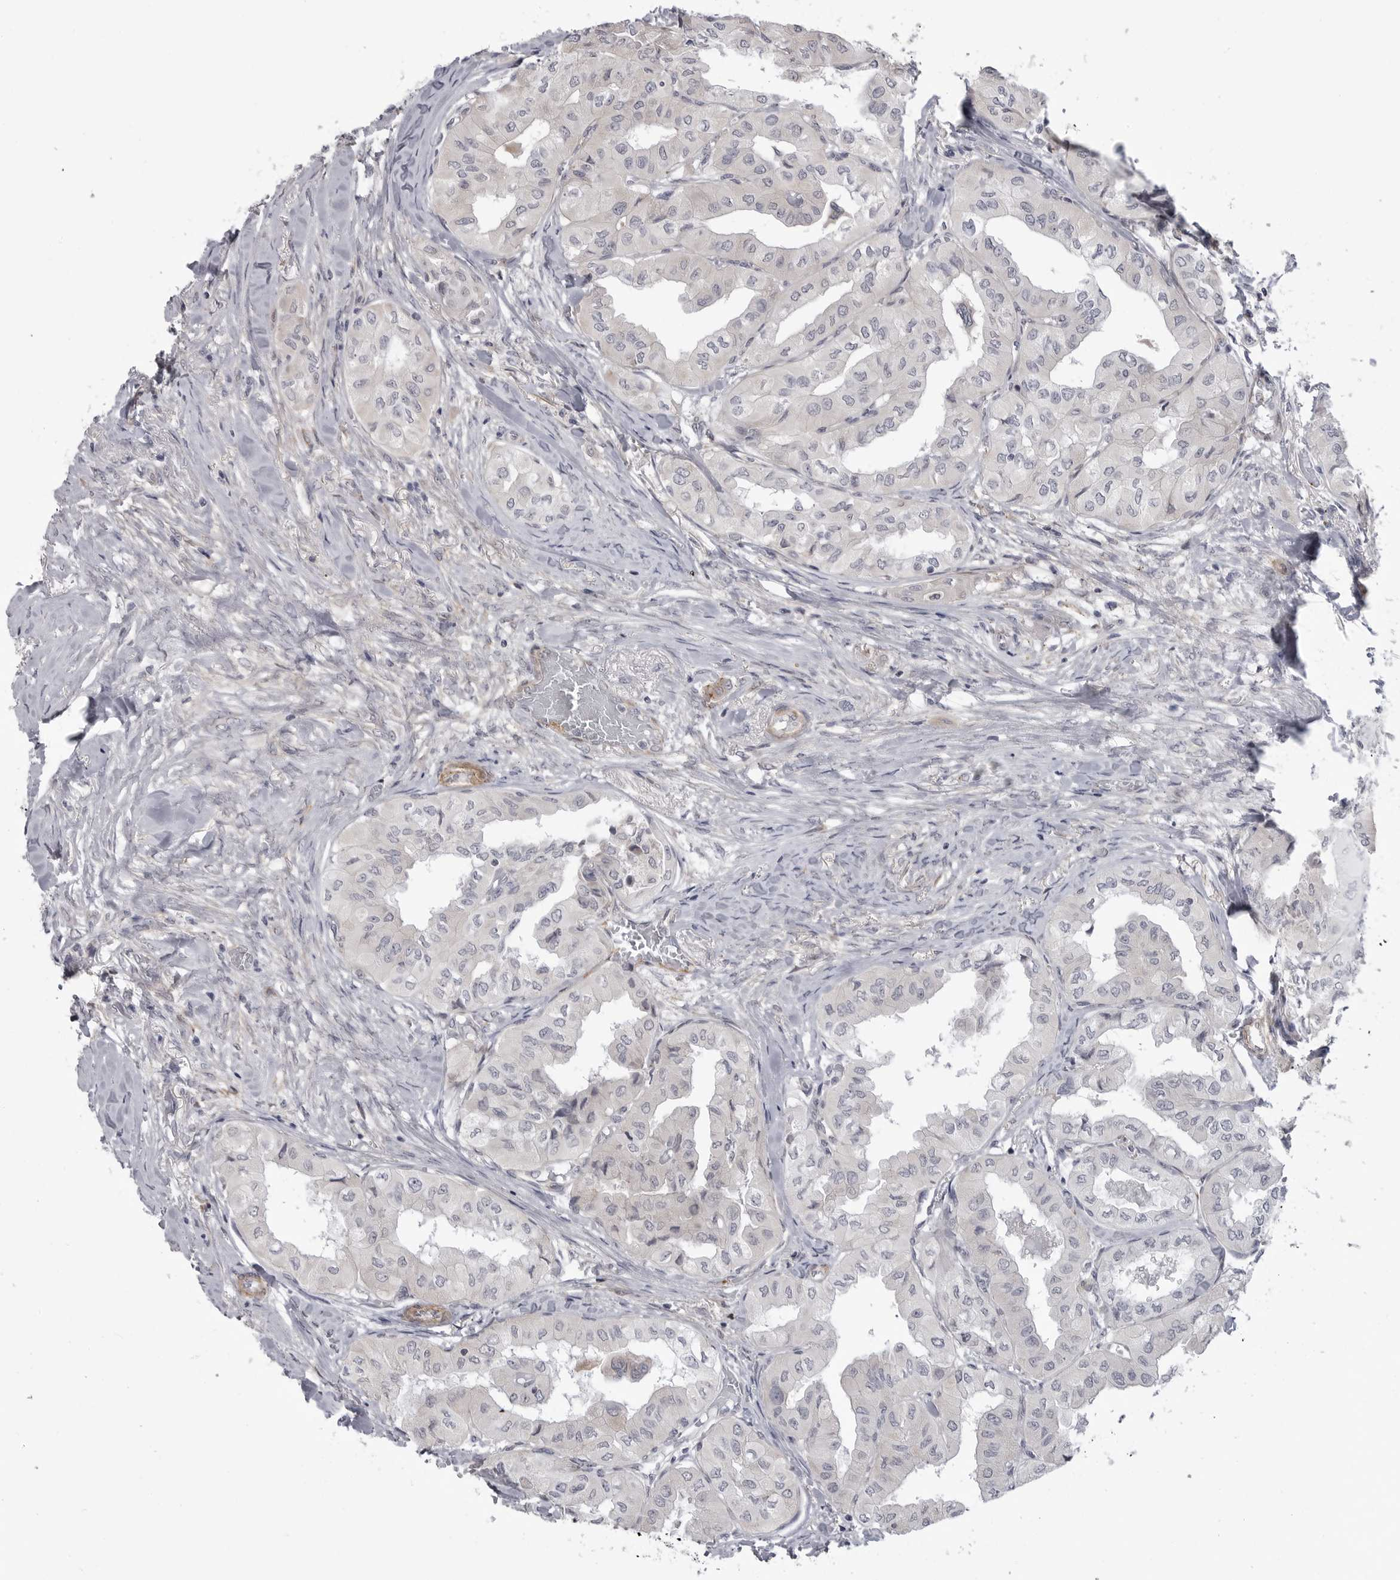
{"staining": {"intensity": "negative", "quantity": "none", "location": "none"}, "tissue": "thyroid cancer", "cell_type": "Tumor cells", "image_type": "cancer", "snomed": [{"axis": "morphology", "description": "Papillary adenocarcinoma, NOS"}, {"axis": "topography", "description": "Thyroid gland"}], "caption": "There is no significant expression in tumor cells of papillary adenocarcinoma (thyroid). The staining is performed using DAB brown chromogen with nuclei counter-stained in using hematoxylin.", "gene": "SCP2", "patient": {"sex": "female", "age": 59}}